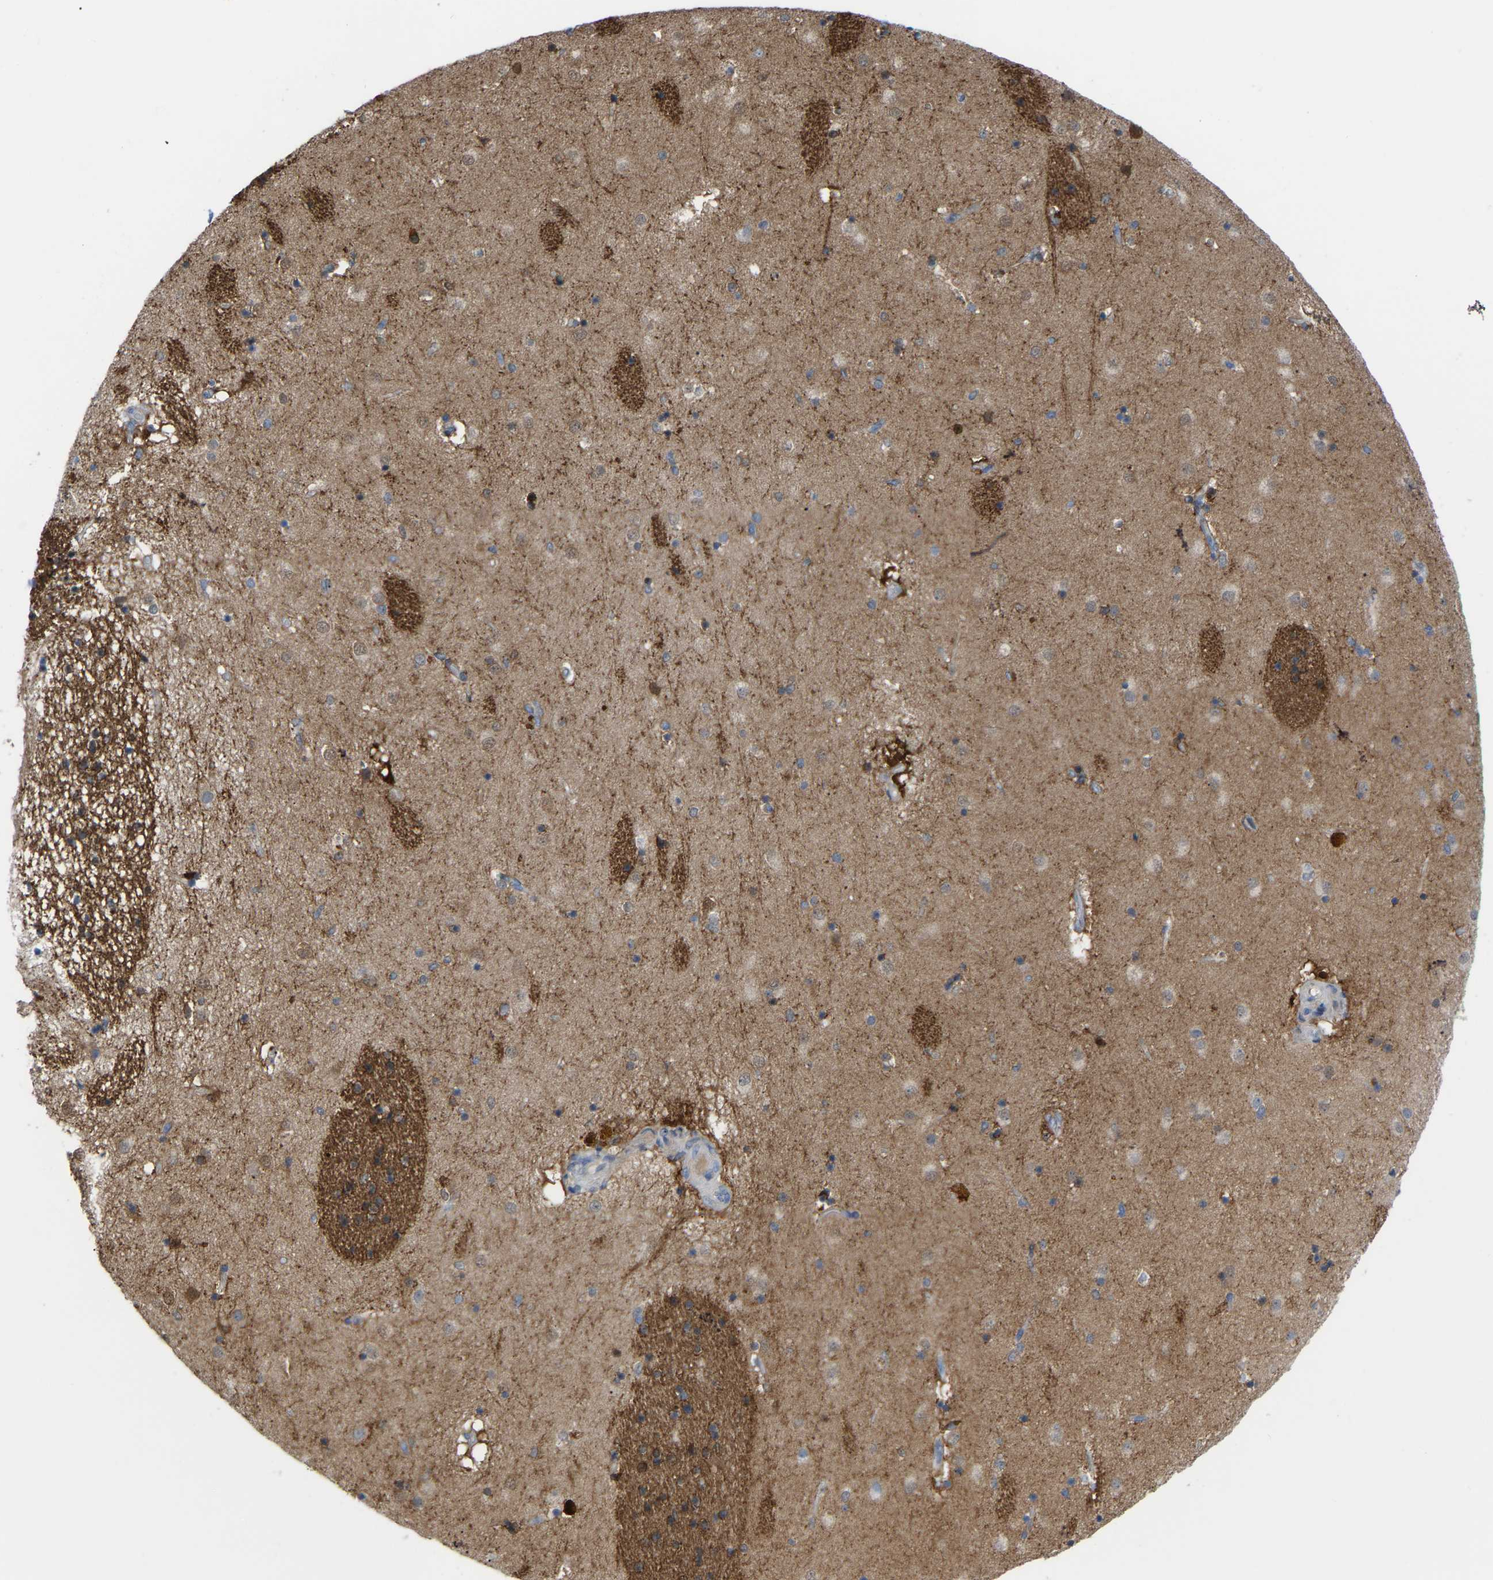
{"staining": {"intensity": "moderate", "quantity": "<25%", "location": "cytoplasmic/membranous"}, "tissue": "caudate", "cell_type": "Glial cells", "image_type": "normal", "snomed": [{"axis": "morphology", "description": "Normal tissue, NOS"}, {"axis": "topography", "description": "Lateral ventricle wall"}], "caption": "Immunohistochemistry micrograph of normal human caudate stained for a protein (brown), which displays low levels of moderate cytoplasmic/membranous expression in approximately <25% of glial cells.", "gene": "ABTB2", "patient": {"sex": "male", "age": 70}}